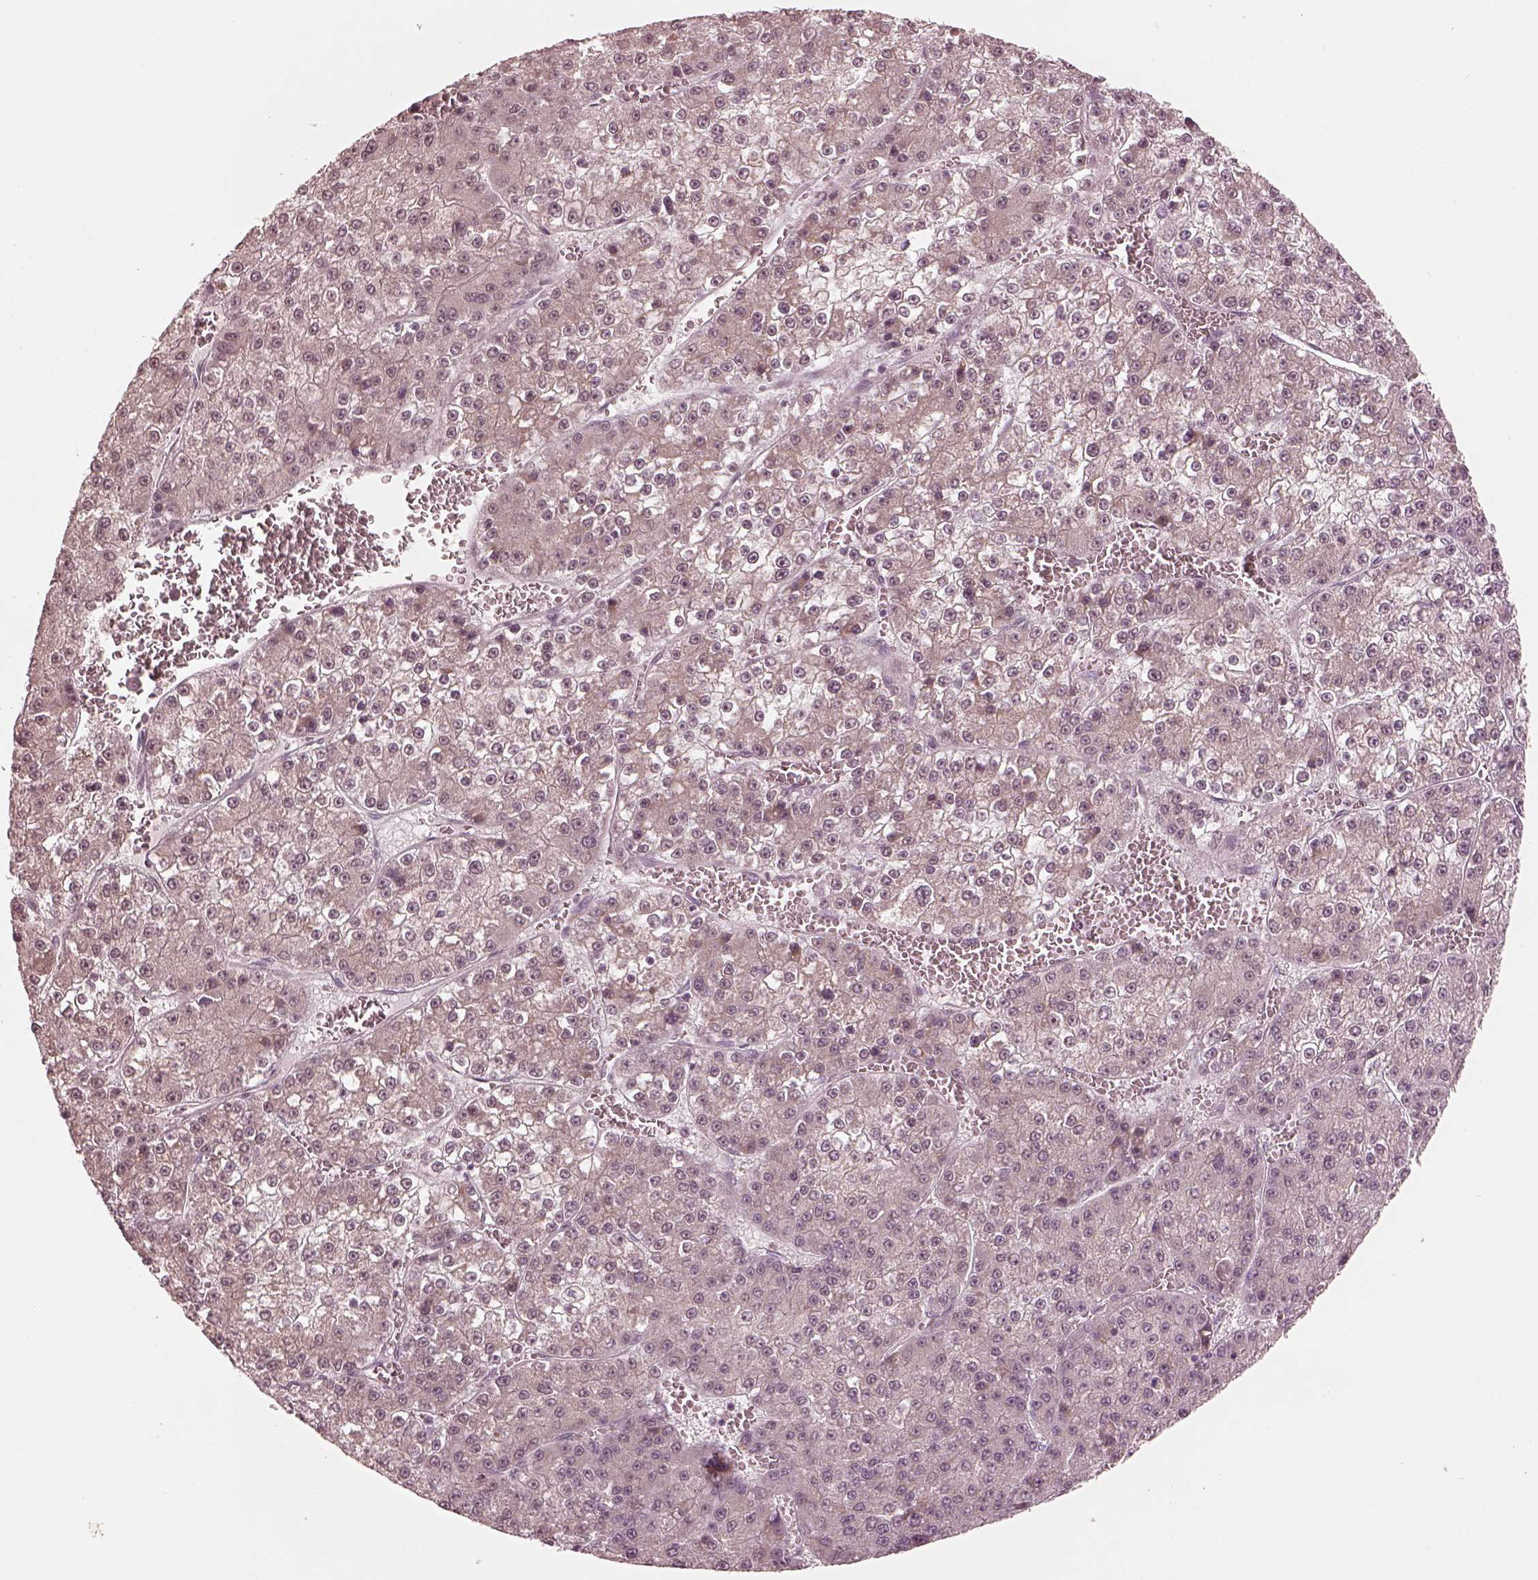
{"staining": {"intensity": "negative", "quantity": "none", "location": "none"}, "tissue": "liver cancer", "cell_type": "Tumor cells", "image_type": "cancer", "snomed": [{"axis": "morphology", "description": "Carcinoma, Hepatocellular, NOS"}, {"axis": "topography", "description": "Liver"}], "caption": "Human liver cancer (hepatocellular carcinoma) stained for a protein using immunohistochemistry exhibits no positivity in tumor cells.", "gene": "IQCB1", "patient": {"sex": "female", "age": 73}}